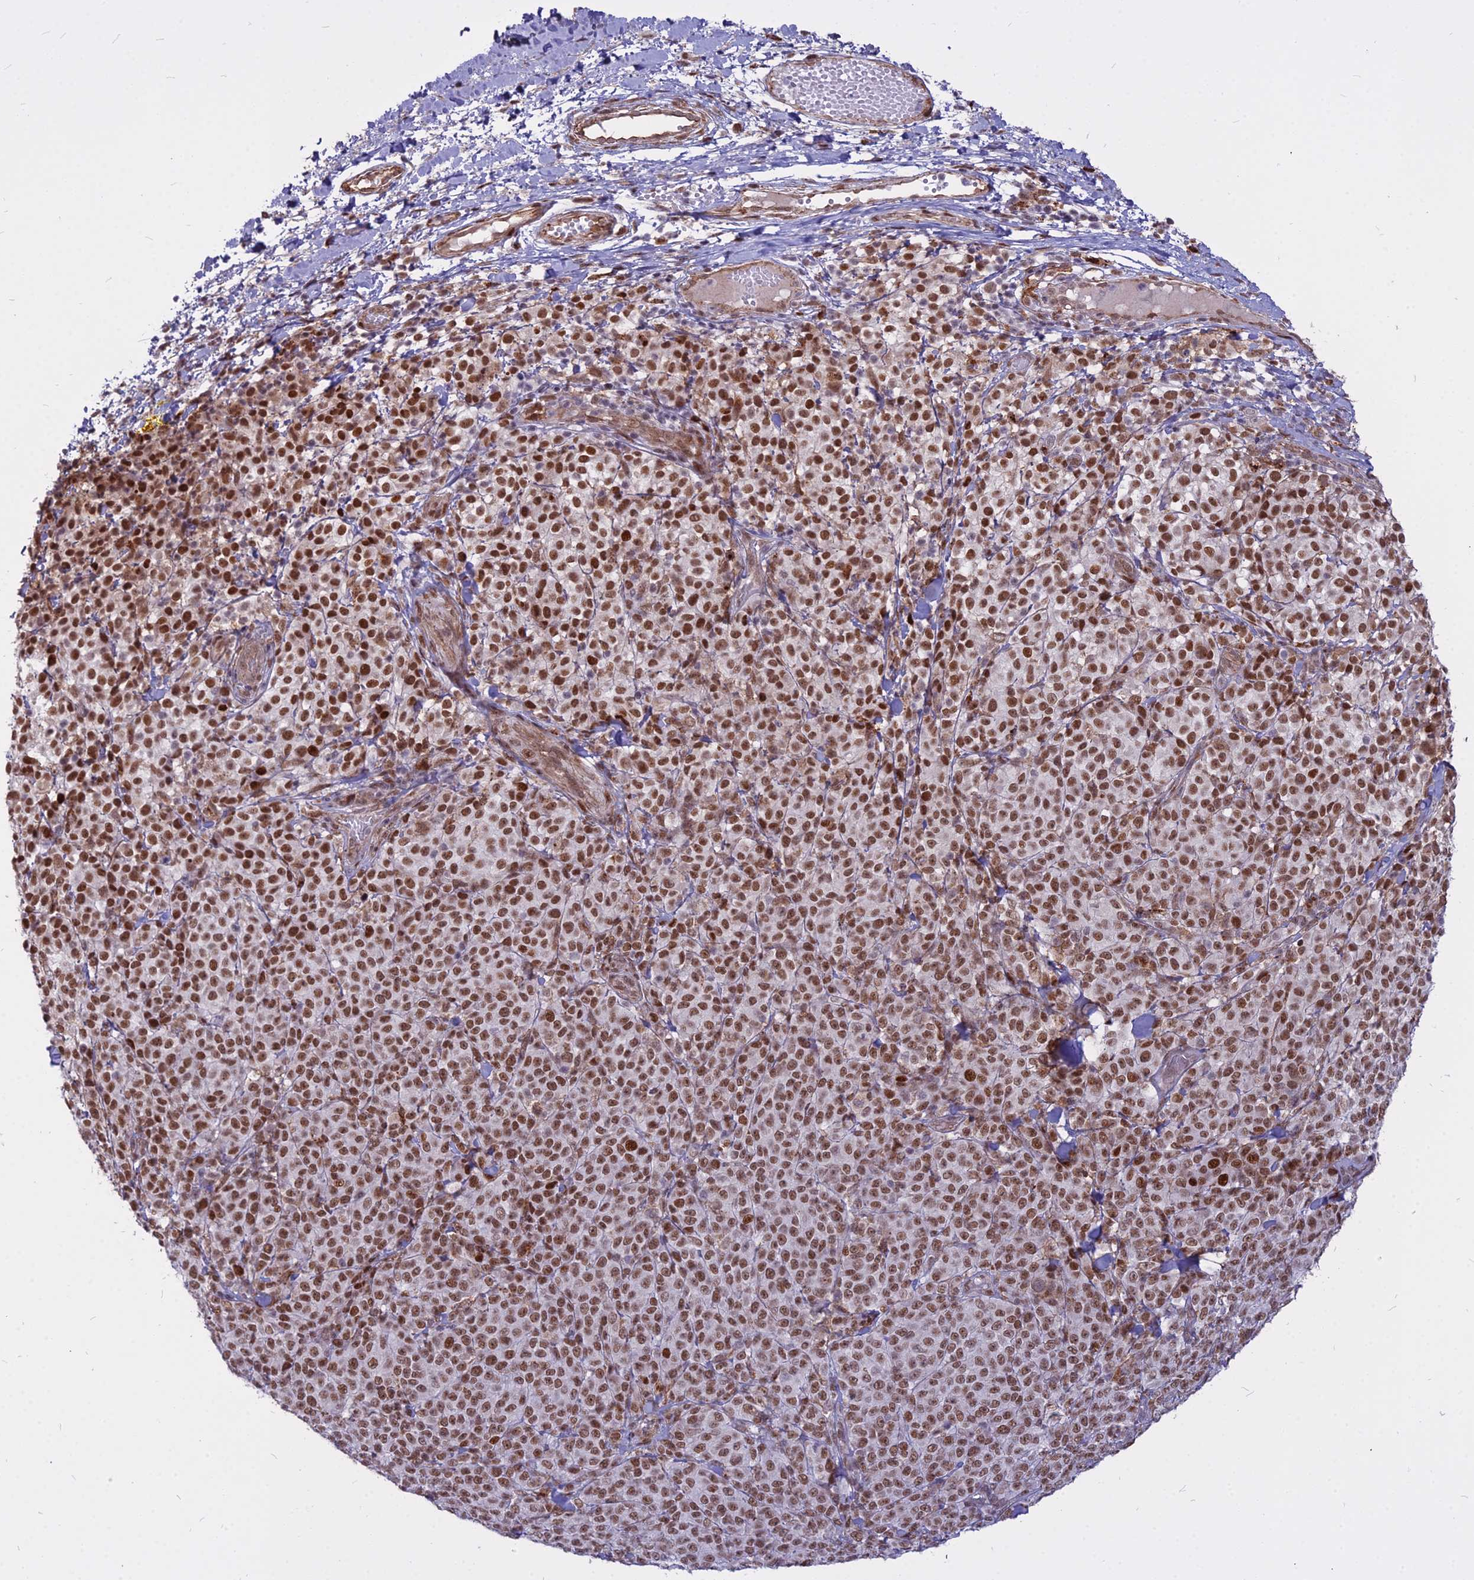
{"staining": {"intensity": "strong", "quantity": ">75%", "location": "nuclear"}, "tissue": "melanoma", "cell_type": "Tumor cells", "image_type": "cancer", "snomed": [{"axis": "morphology", "description": "Normal tissue, NOS"}, {"axis": "morphology", "description": "Malignant melanoma, NOS"}, {"axis": "topography", "description": "Skin"}], "caption": "Malignant melanoma stained for a protein (brown) displays strong nuclear positive expression in about >75% of tumor cells.", "gene": "ALG10", "patient": {"sex": "female", "age": 34}}